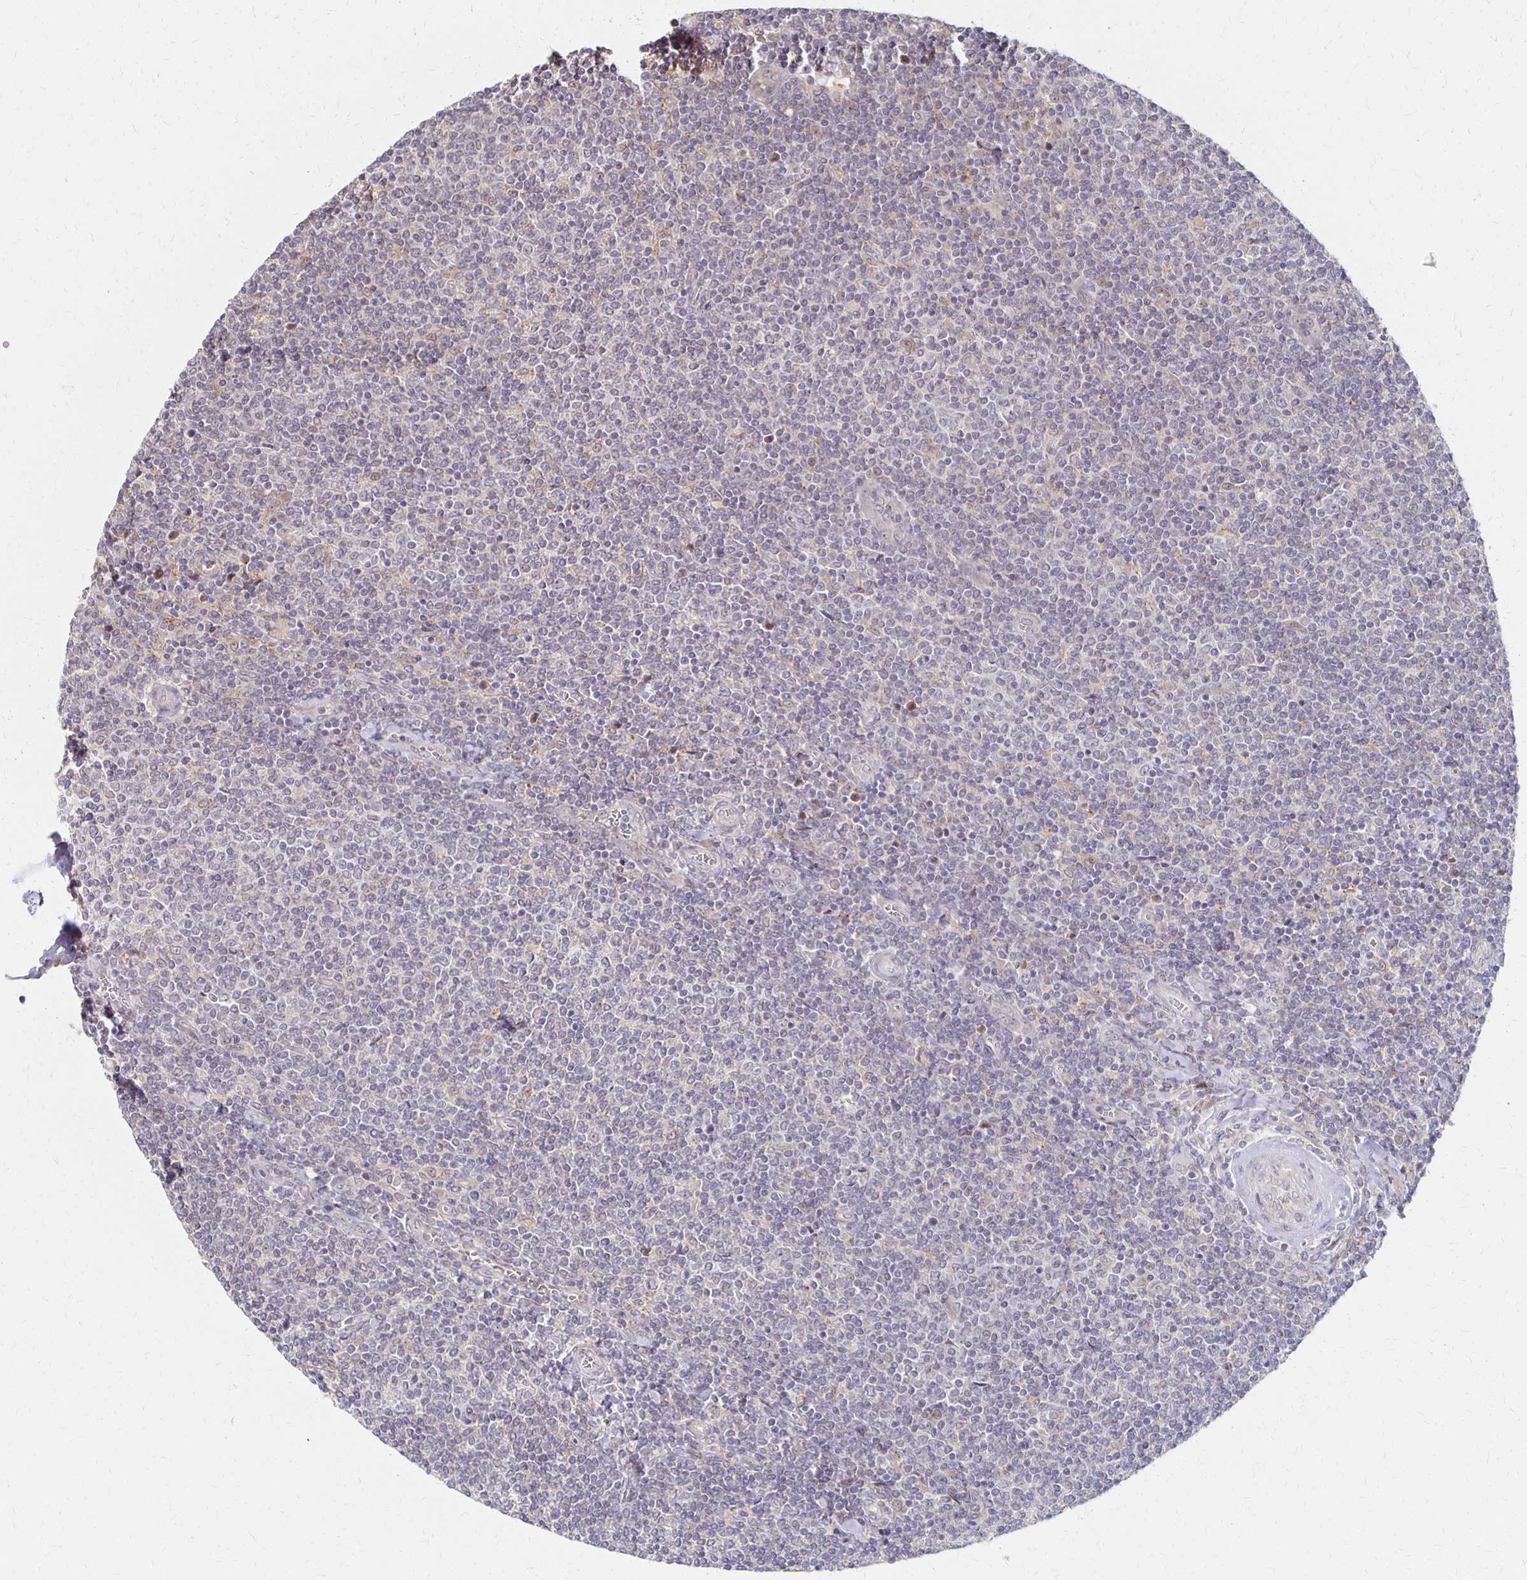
{"staining": {"intensity": "negative", "quantity": "none", "location": "none"}, "tissue": "lymphoma", "cell_type": "Tumor cells", "image_type": "cancer", "snomed": [{"axis": "morphology", "description": "Malignant lymphoma, non-Hodgkin's type, Low grade"}, {"axis": "topography", "description": "Lymph node"}], "caption": "DAB immunohistochemical staining of low-grade malignant lymphoma, non-Hodgkin's type demonstrates no significant staining in tumor cells.", "gene": "PRKCB", "patient": {"sex": "male", "age": 52}}